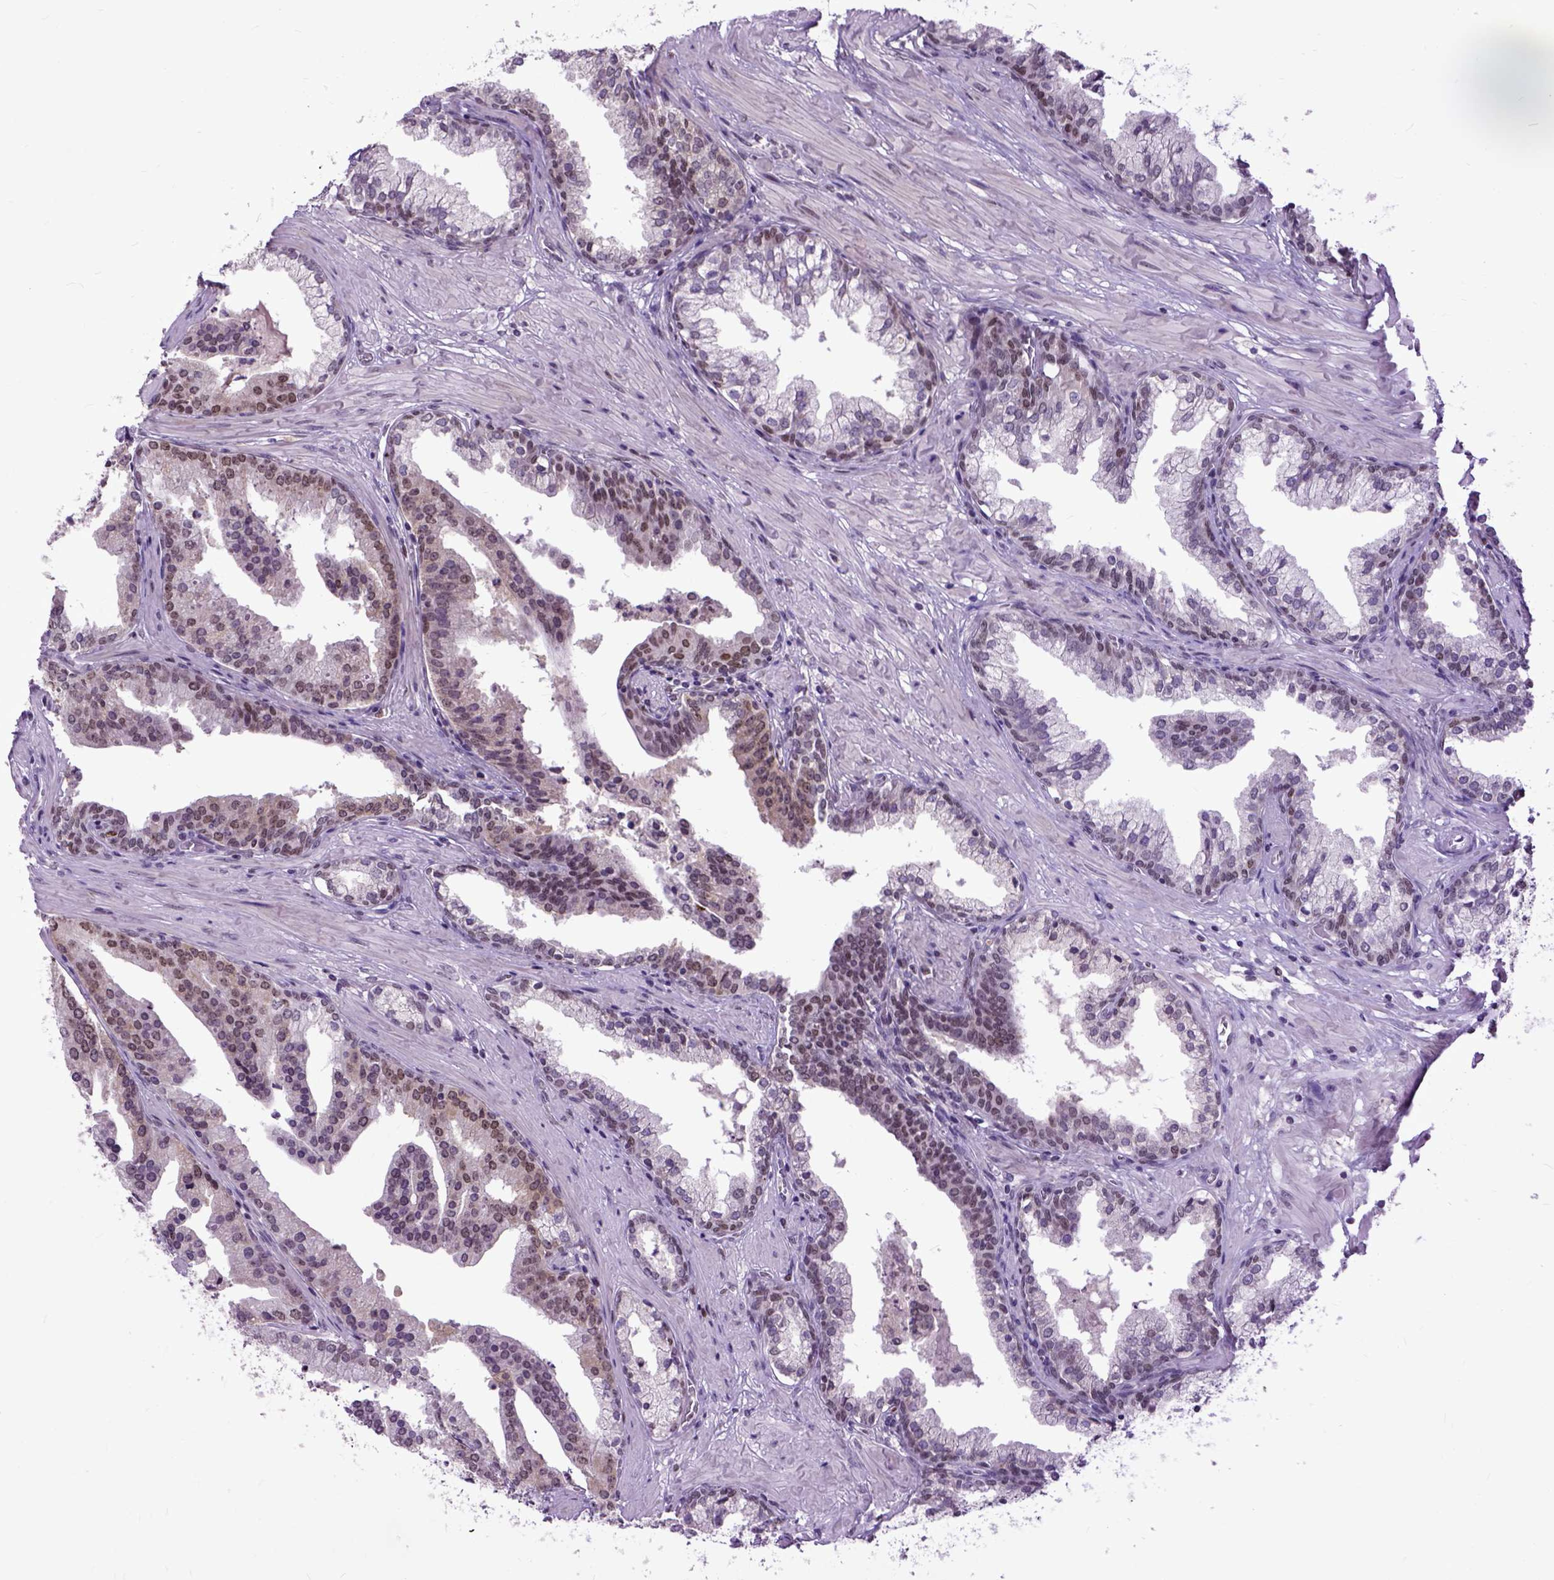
{"staining": {"intensity": "moderate", "quantity": "25%-75%", "location": "nuclear"}, "tissue": "prostate cancer", "cell_type": "Tumor cells", "image_type": "cancer", "snomed": [{"axis": "morphology", "description": "Adenocarcinoma, NOS"}, {"axis": "topography", "description": "Prostate and seminal vesicle, NOS"}, {"axis": "topography", "description": "Prostate"}], "caption": "Moderate nuclear protein positivity is present in about 25%-75% of tumor cells in prostate cancer (adenocarcinoma). (DAB = brown stain, brightfield microscopy at high magnification).", "gene": "RCC2", "patient": {"sex": "male", "age": 44}}